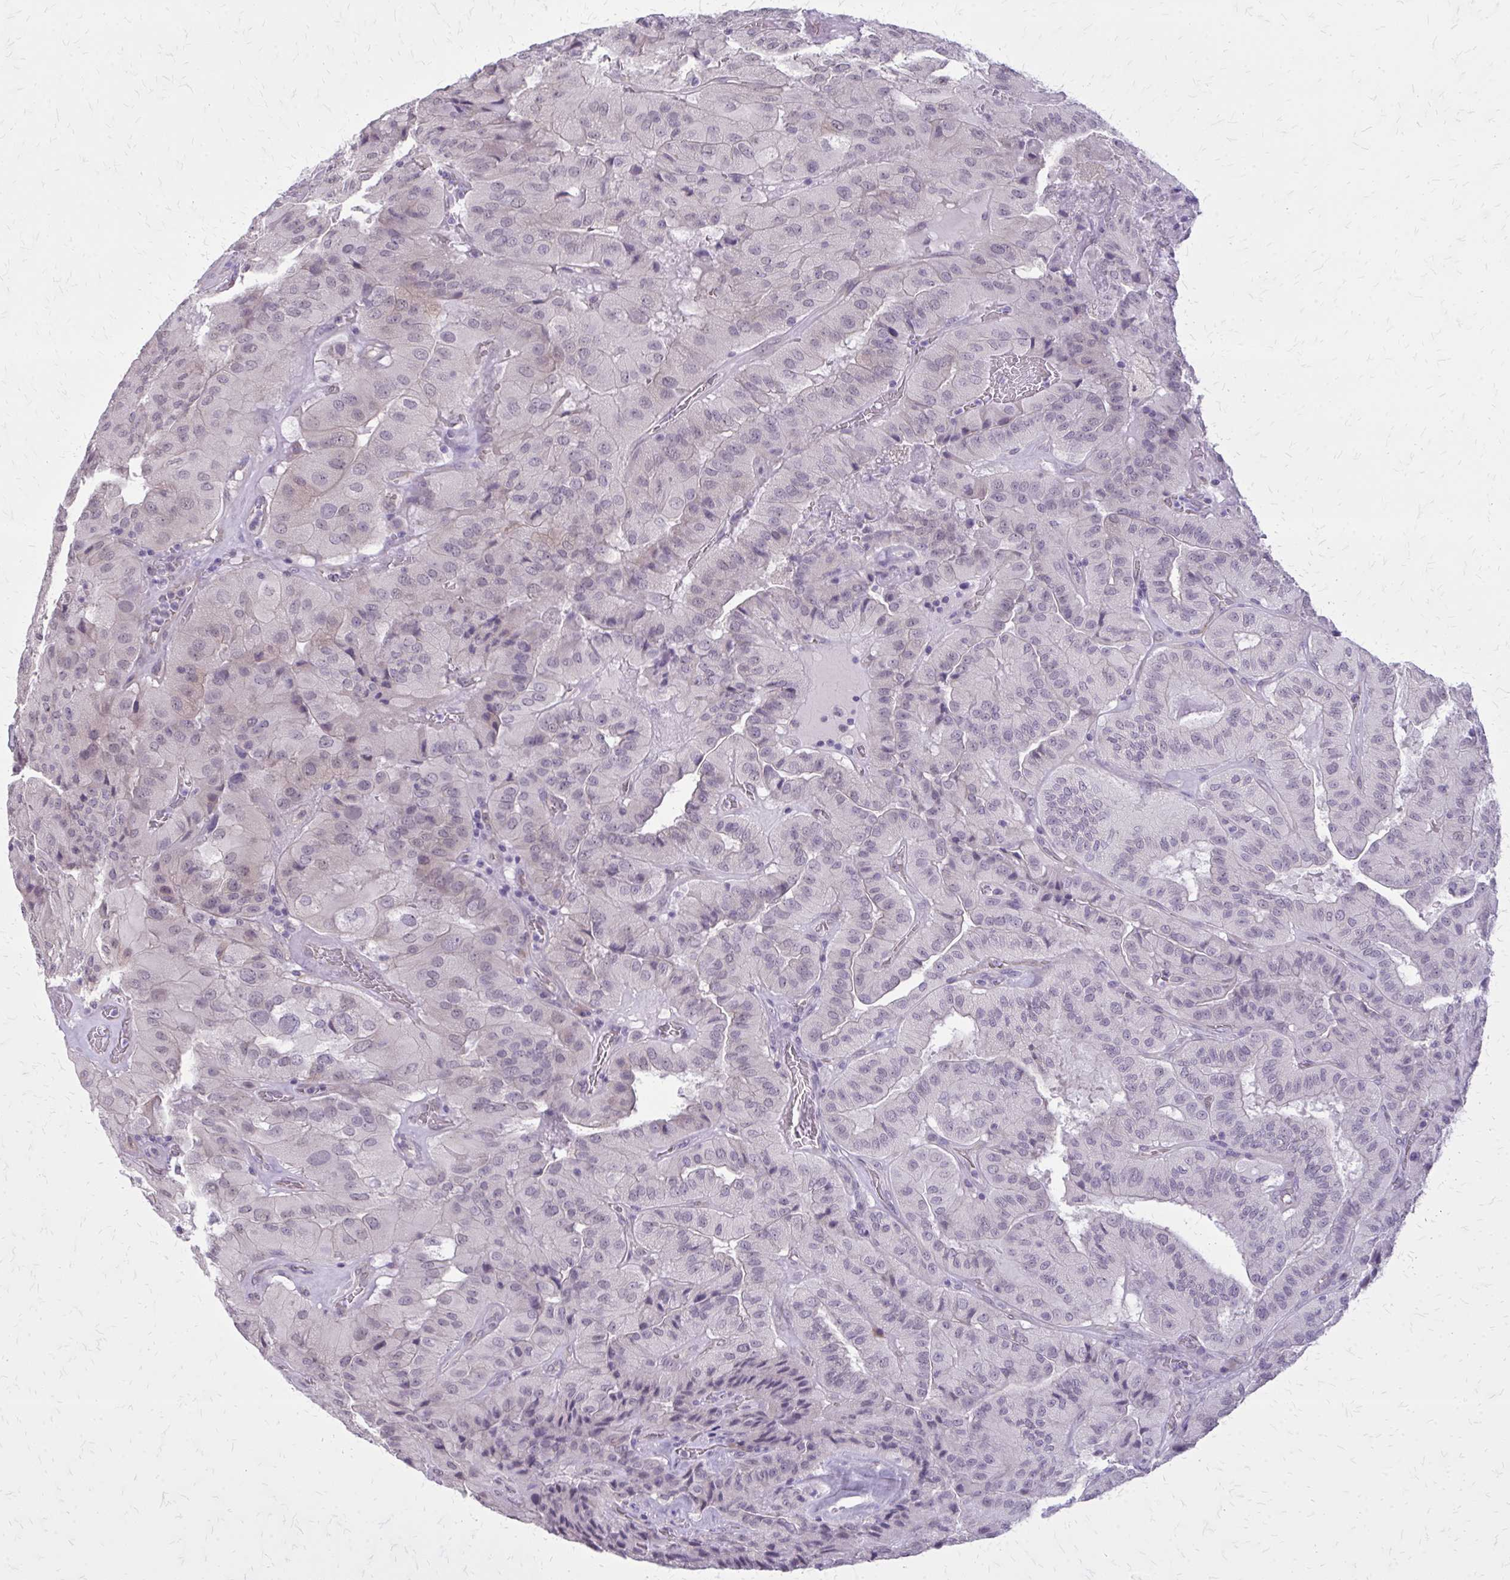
{"staining": {"intensity": "negative", "quantity": "none", "location": "none"}, "tissue": "thyroid cancer", "cell_type": "Tumor cells", "image_type": "cancer", "snomed": [{"axis": "morphology", "description": "Normal tissue, NOS"}, {"axis": "morphology", "description": "Papillary adenocarcinoma, NOS"}, {"axis": "topography", "description": "Thyroid gland"}], "caption": "Tumor cells show no significant protein positivity in papillary adenocarcinoma (thyroid).", "gene": "PLCB1", "patient": {"sex": "female", "age": 59}}